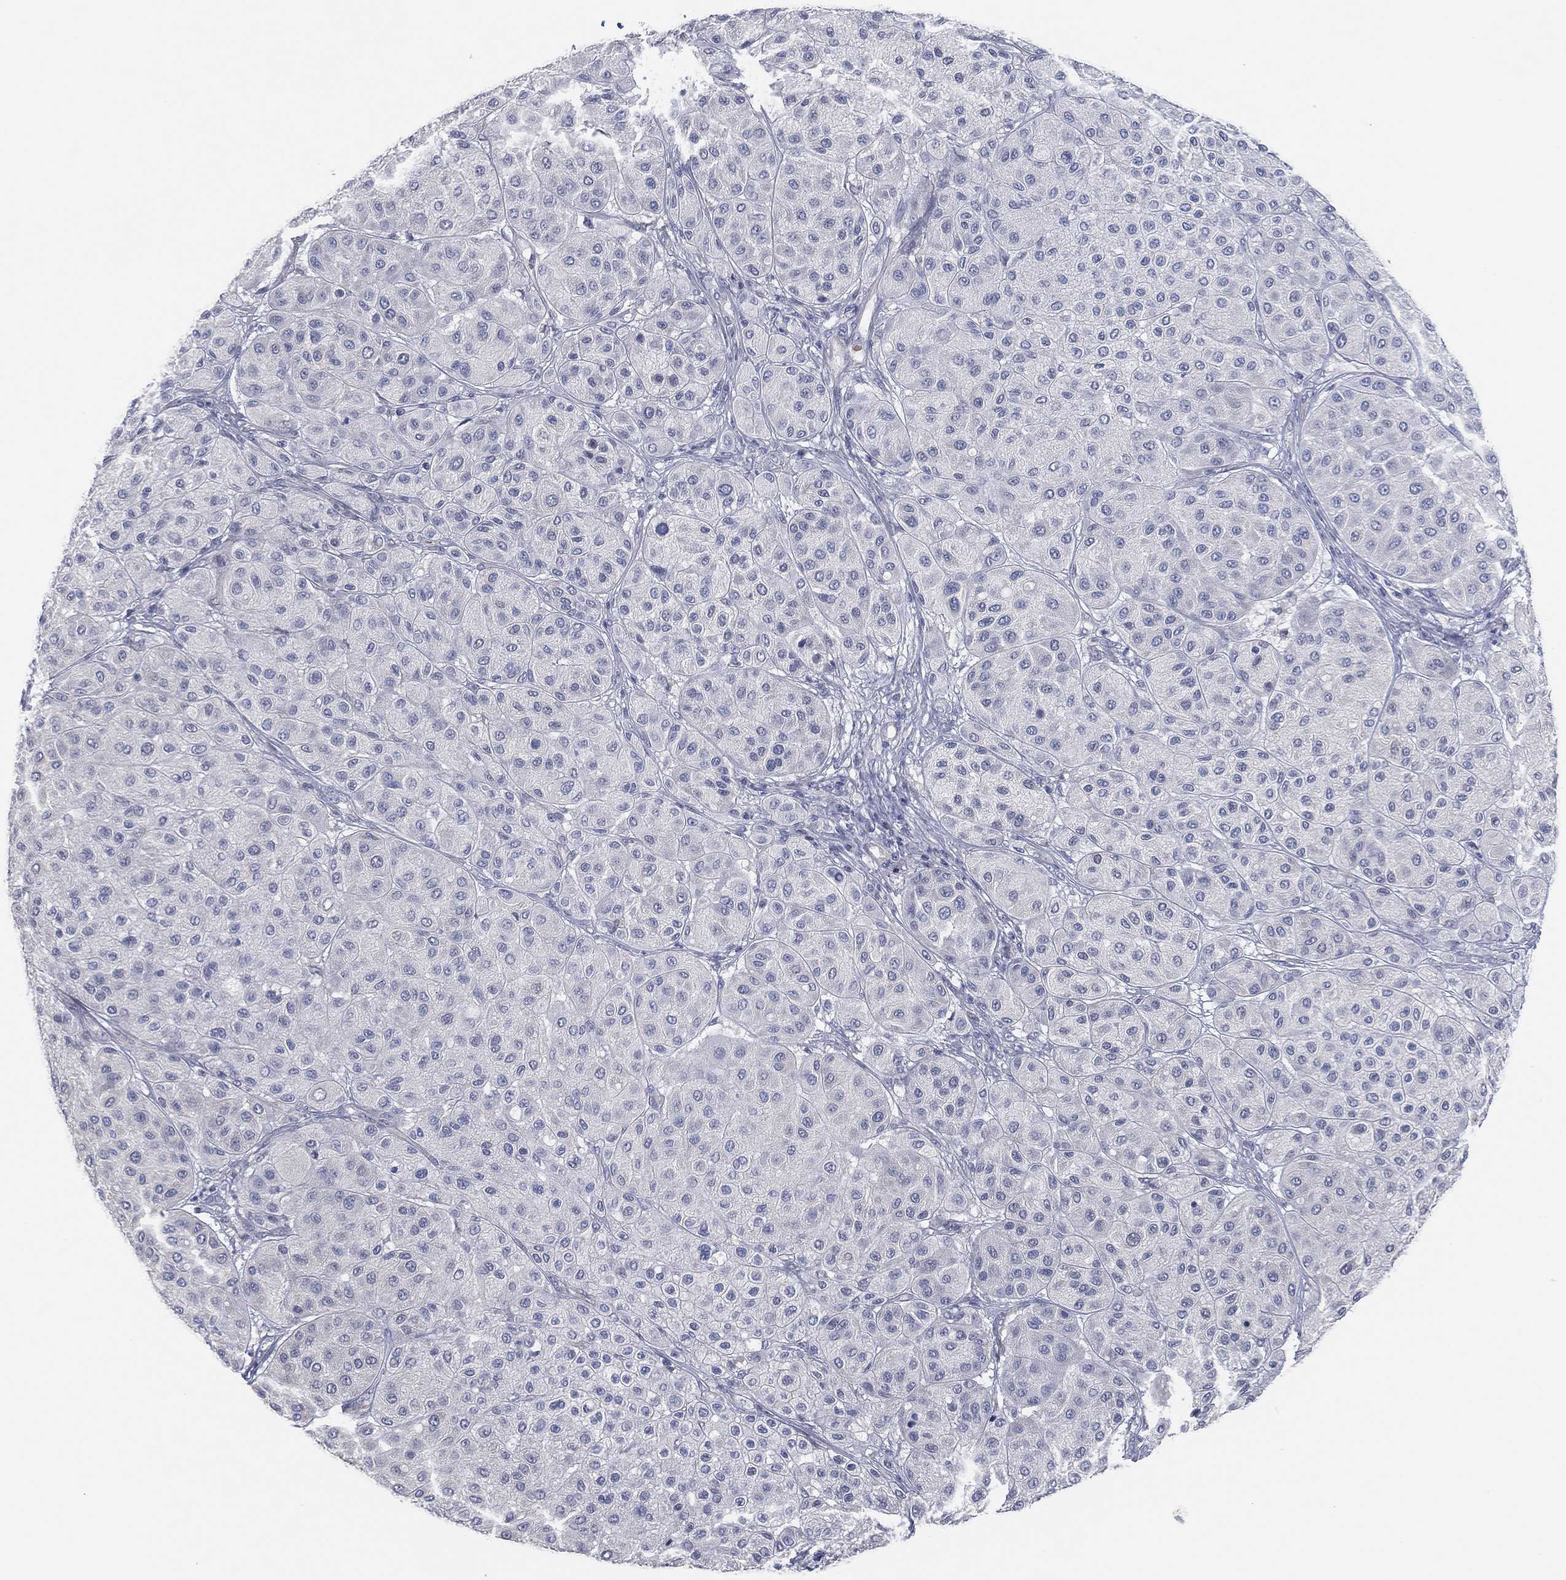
{"staining": {"intensity": "negative", "quantity": "none", "location": "none"}, "tissue": "melanoma", "cell_type": "Tumor cells", "image_type": "cancer", "snomed": [{"axis": "morphology", "description": "Malignant melanoma, Metastatic site"}, {"axis": "topography", "description": "Smooth muscle"}], "caption": "The histopathology image exhibits no significant staining in tumor cells of melanoma. Nuclei are stained in blue.", "gene": "CFTR", "patient": {"sex": "male", "age": 41}}